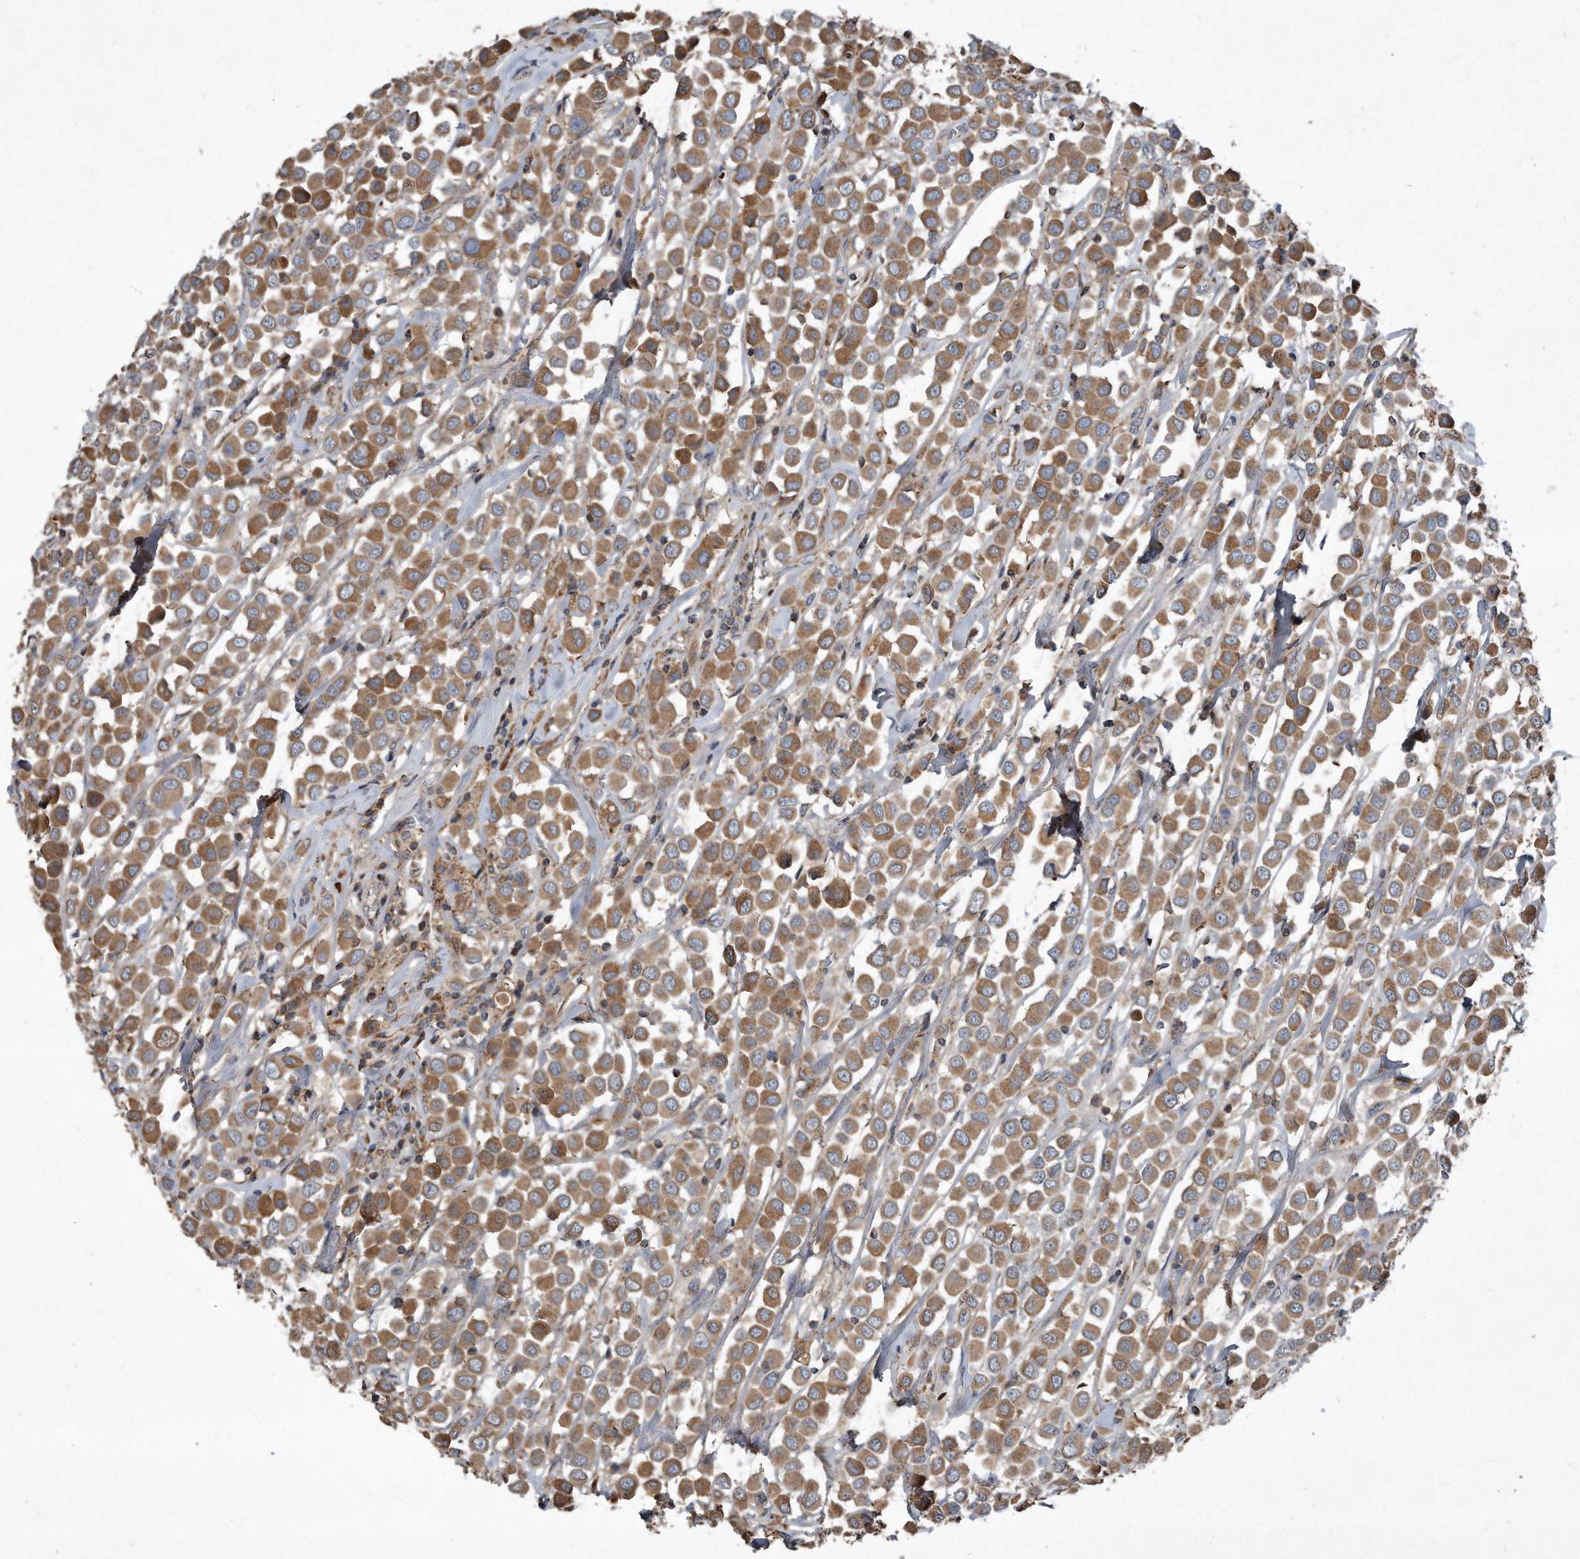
{"staining": {"intensity": "moderate", "quantity": ">75%", "location": "cytoplasmic/membranous"}, "tissue": "breast cancer", "cell_type": "Tumor cells", "image_type": "cancer", "snomed": [{"axis": "morphology", "description": "Duct carcinoma"}, {"axis": "topography", "description": "Breast"}], "caption": "Brown immunohistochemical staining in breast cancer (infiltrating ductal carcinoma) exhibits moderate cytoplasmic/membranous positivity in approximately >75% of tumor cells.", "gene": "SDHA", "patient": {"sex": "female", "age": 61}}